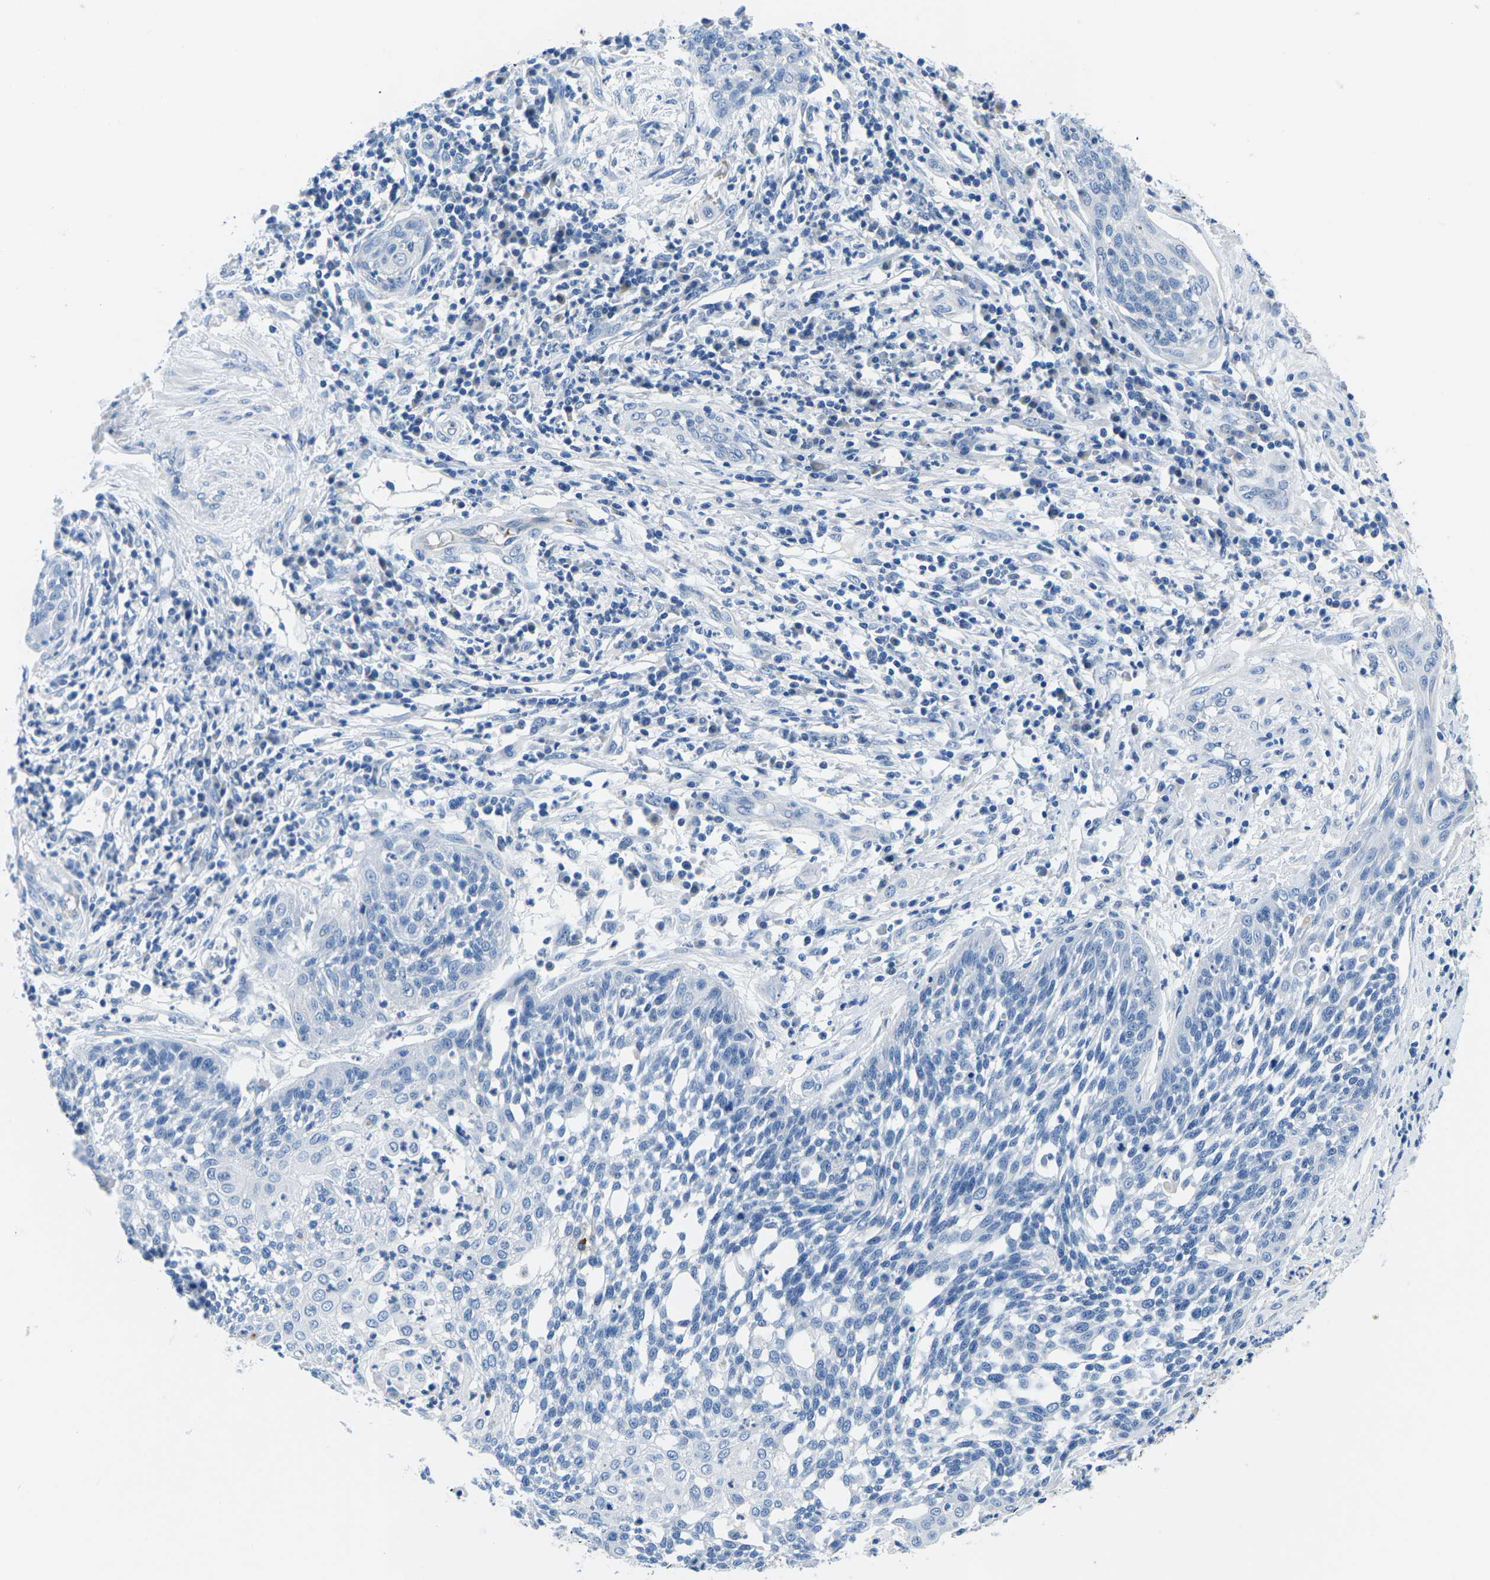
{"staining": {"intensity": "negative", "quantity": "none", "location": "none"}, "tissue": "cervical cancer", "cell_type": "Tumor cells", "image_type": "cancer", "snomed": [{"axis": "morphology", "description": "Squamous cell carcinoma, NOS"}, {"axis": "topography", "description": "Cervix"}], "caption": "Cervical squamous cell carcinoma stained for a protein using immunohistochemistry (IHC) demonstrates no staining tumor cells.", "gene": "TM6SF1", "patient": {"sex": "female", "age": 34}}